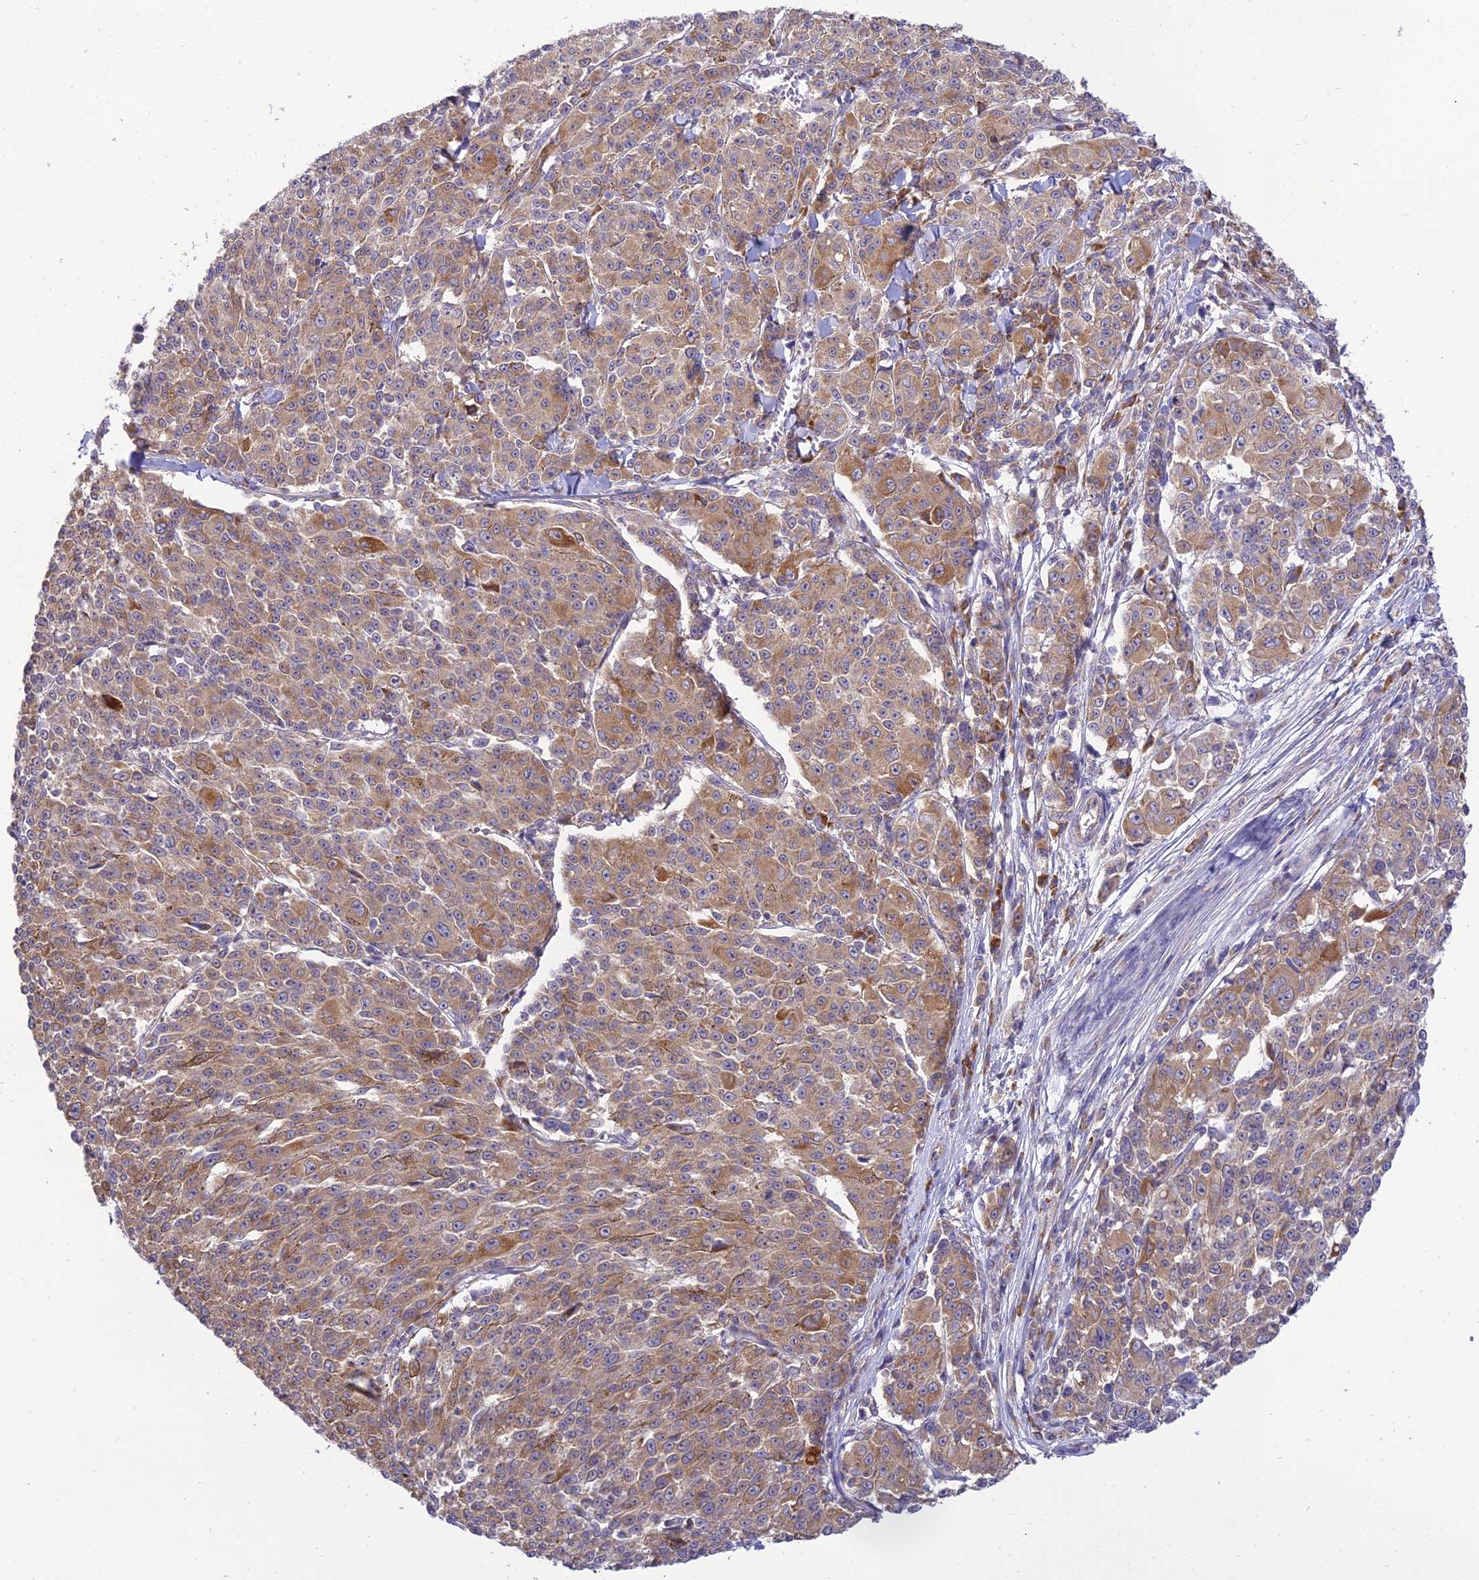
{"staining": {"intensity": "moderate", "quantity": ">75%", "location": "cytoplasmic/membranous"}, "tissue": "melanoma", "cell_type": "Tumor cells", "image_type": "cancer", "snomed": [{"axis": "morphology", "description": "Malignant melanoma, NOS"}, {"axis": "topography", "description": "Skin"}], "caption": "Protein expression analysis of melanoma reveals moderate cytoplasmic/membranous expression in approximately >75% of tumor cells.", "gene": "CLCN7", "patient": {"sex": "female", "age": 52}}